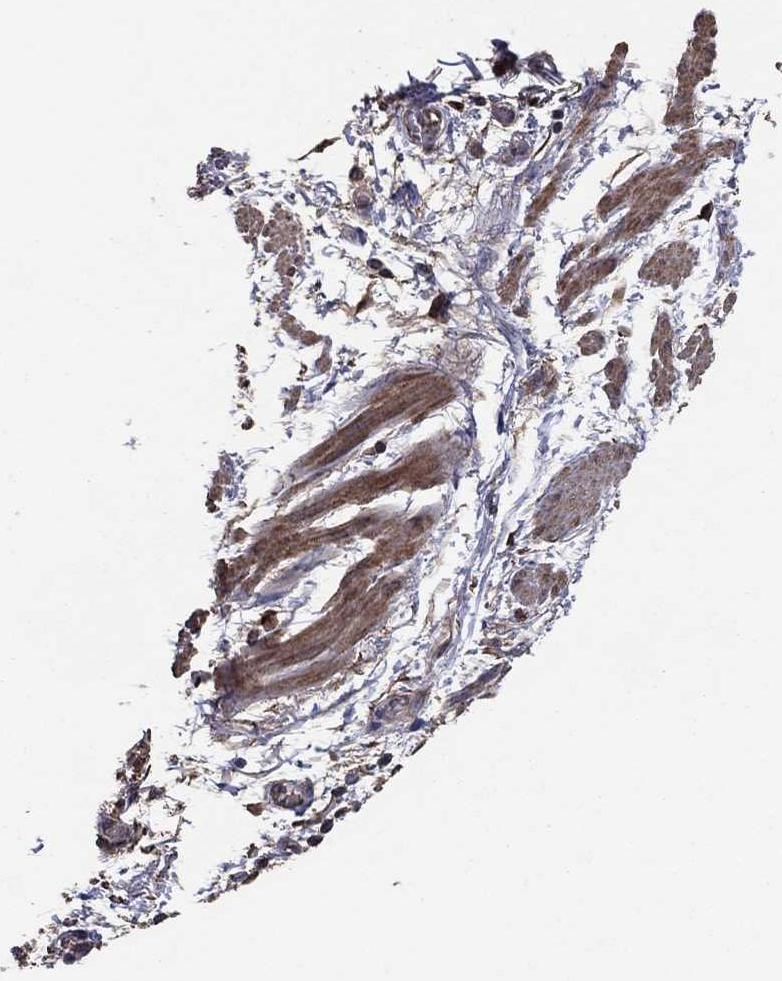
{"staining": {"intensity": "moderate", "quantity": "<25%", "location": "cytoplasmic/membranous"}, "tissue": "bronchus", "cell_type": "Respiratory epithelial cells", "image_type": "normal", "snomed": [{"axis": "morphology", "description": "Normal tissue, NOS"}, {"axis": "topography", "description": "Bronchus"}, {"axis": "topography", "description": "Lung"}], "caption": "Immunohistochemistry staining of normal bronchus, which demonstrates low levels of moderate cytoplasmic/membranous positivity in approximately <25% of respiratory epithelial cells indicating moderate cytoplasmic/membranous protein expression. The staining was performed using DAB (3,3'-diaminobenzidine) (brown) for protein detection and nuclei were counterstained in hematoxylin (blue).", "gene": "FLT4", "patient": {"sex": "female", "age": 57}}